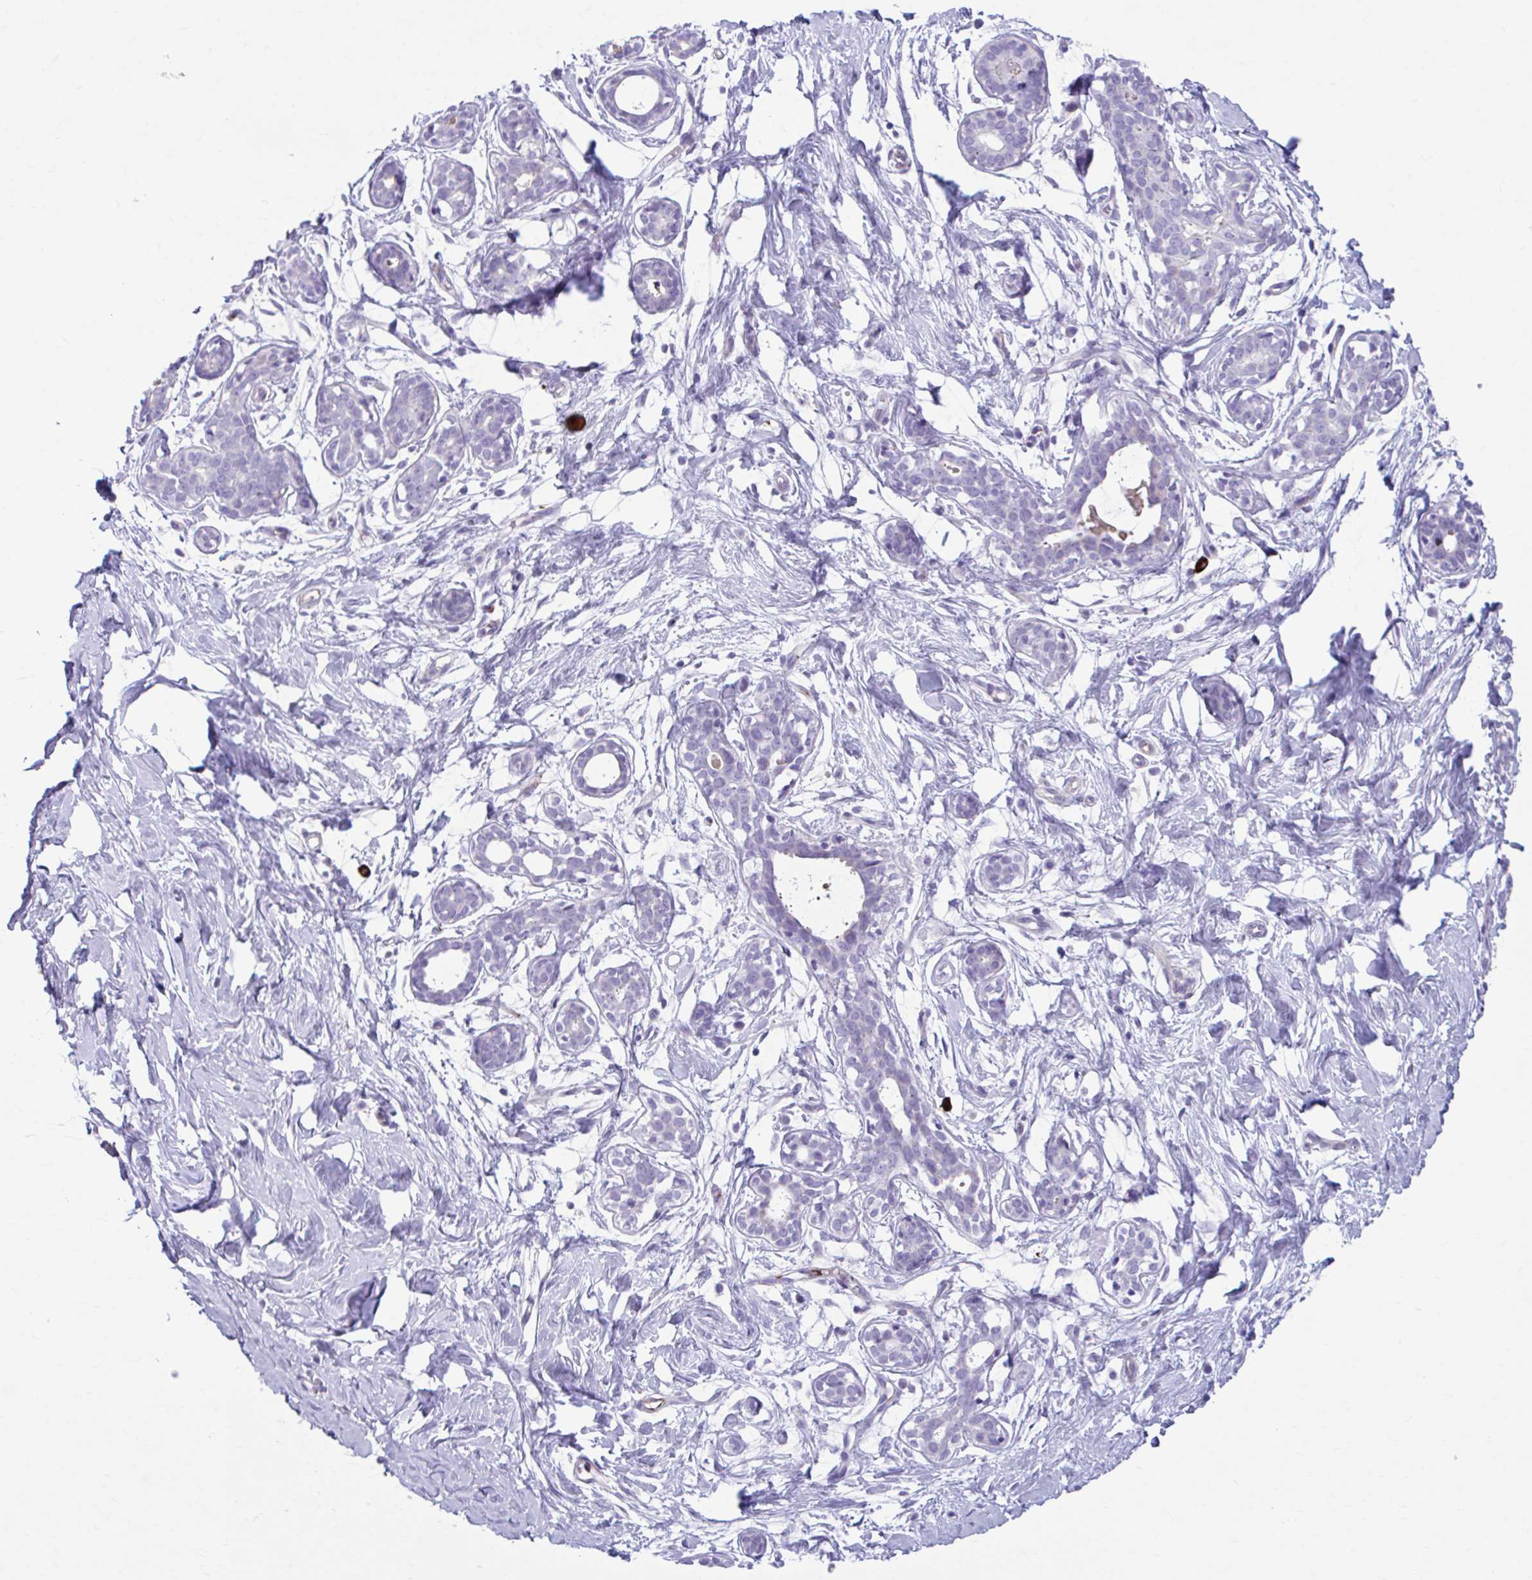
{"staining": {"intensity": "negative", "quantity": "none", "location": "none"}, "tissue": "breast", "cell_type": "Adipocytes", "image_type": "normal", "snomed": [{"axis": "morphology", "description": "Normal tissue, NOS"}, {"axis": "topography", "description": "Breast"}], "caption": "Adipocytes are negative for protein expression in unremarkable human breast. (Brightfield microscopy of DAB IHC at high magnification).", "gene": "C12orf71", "patient": {"sex": "female", "age": 27}}